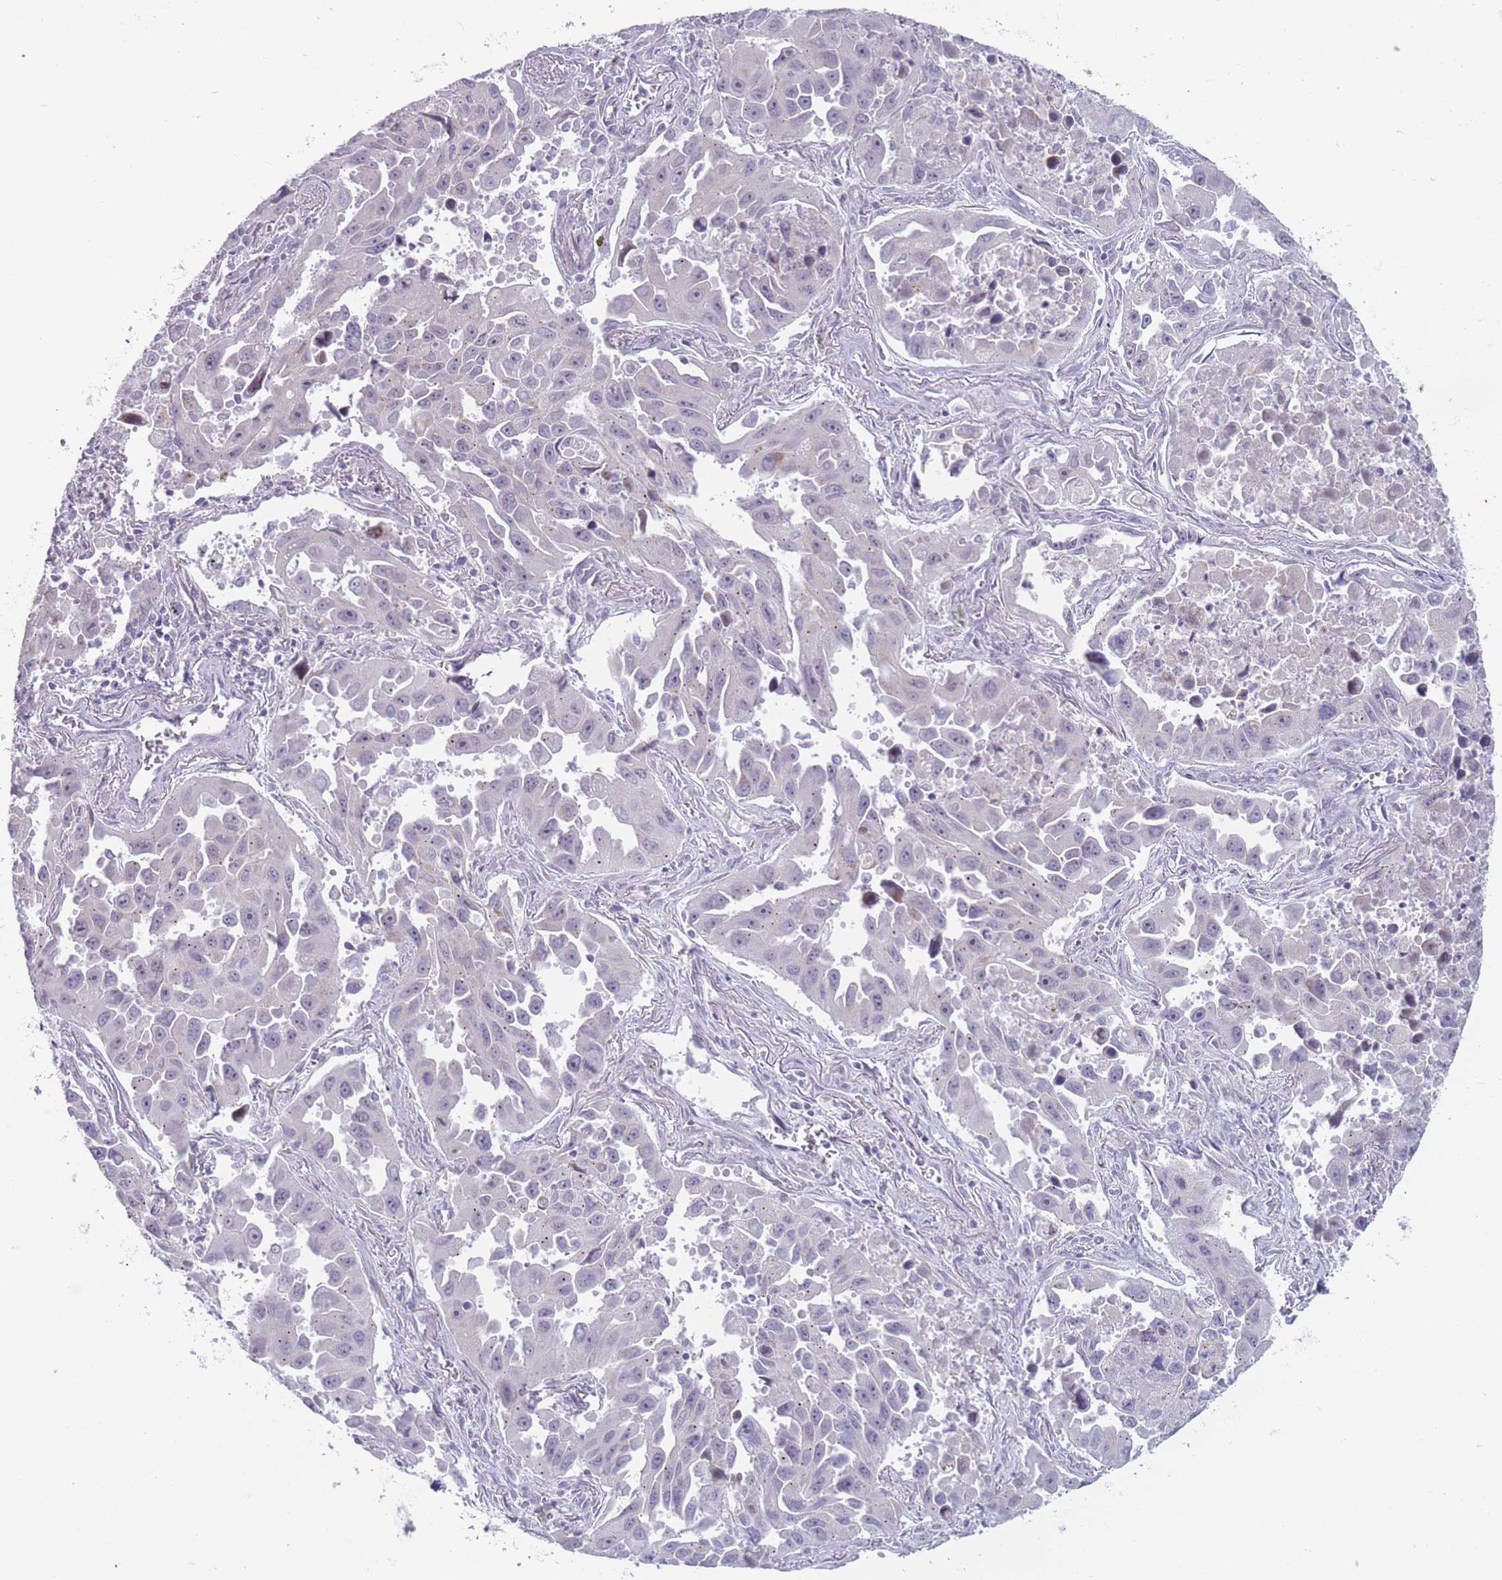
{"staining": {"intensity": "negative", "quantity": "none", "location": "none"}, "tissue": "lung cancer", "cell_type": "Tumor cells", "image_type": "cancer", "snomed": [{"axis": "morphology", "description": "Adenocarcinoma, NOS"}, {"axis": "topography", "description": "Lung"}], "caption": "IHC image of neoplastic tissue: human lung cancer stained with DAB (3,3'-diaminobenzidine) displays no significant protein expression in tumor cells. The staining is performed using DAB brown chromogen with nuclei counter-stained in using hematoxylin.", "gene": "PAIP2B", "patient": {"sex": "male", "age": 66}}